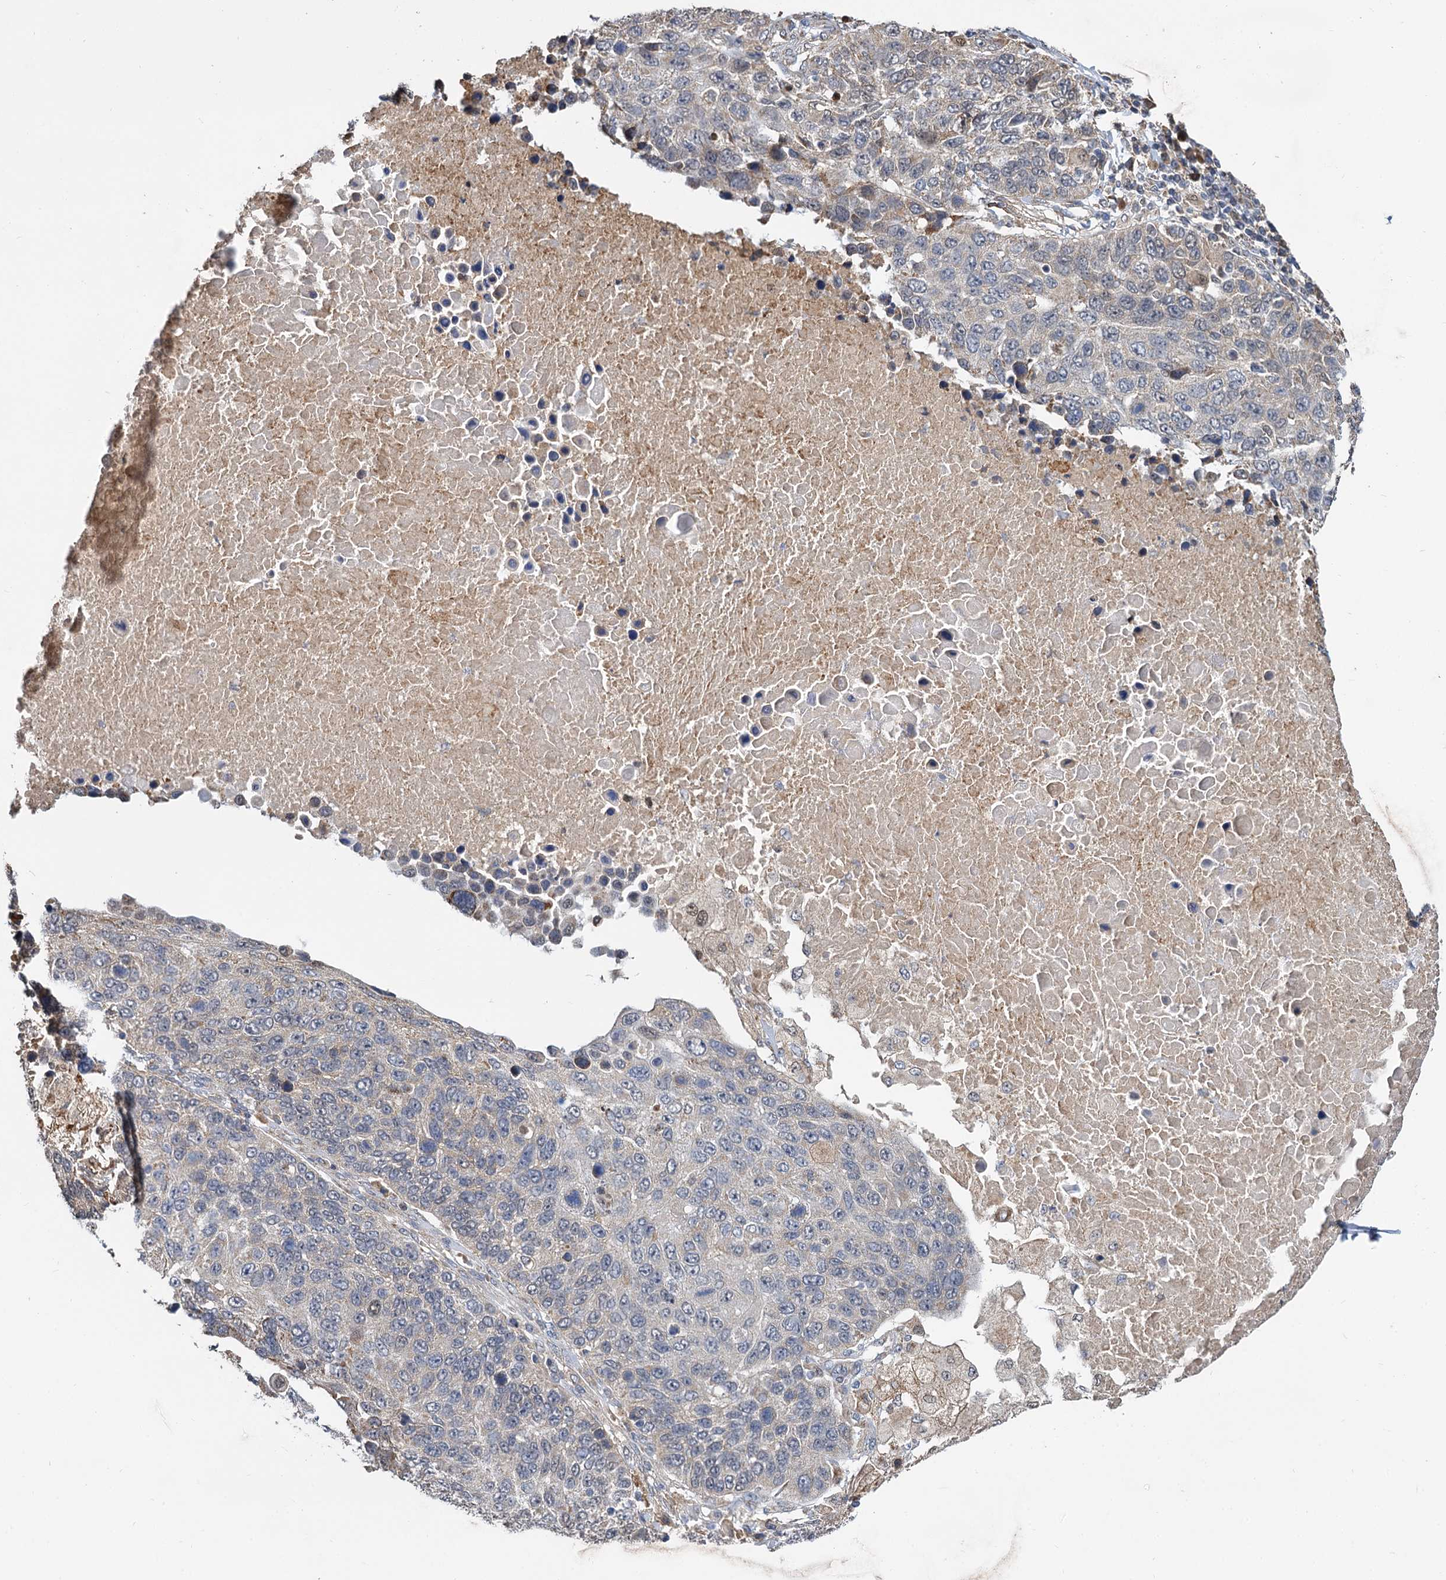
{"staining": {"intensity": "negative", "quantity": "none", "location": "none"}, "tissue": "lung cancer", "cell_type": "Tumor cells", "image_type": "cancer", "snomed": [{"axis": "morphology", "description": "Normal tissue, NOS"}, {"axis": "morphology", "description": "Squamous cell carcinoma, NOS"}, {"axis": "topography", "description": "Lymph node"}, {"axis": "topography", "description": "Lung"}], "caption": "A photomicrograph of lung cancer (squamous cell carcinoma) stained for a protein demonstrates no brown staining in tumor cells.", "gene": "ALKBH7", "patient": {"sex": "male", "age": 66}}